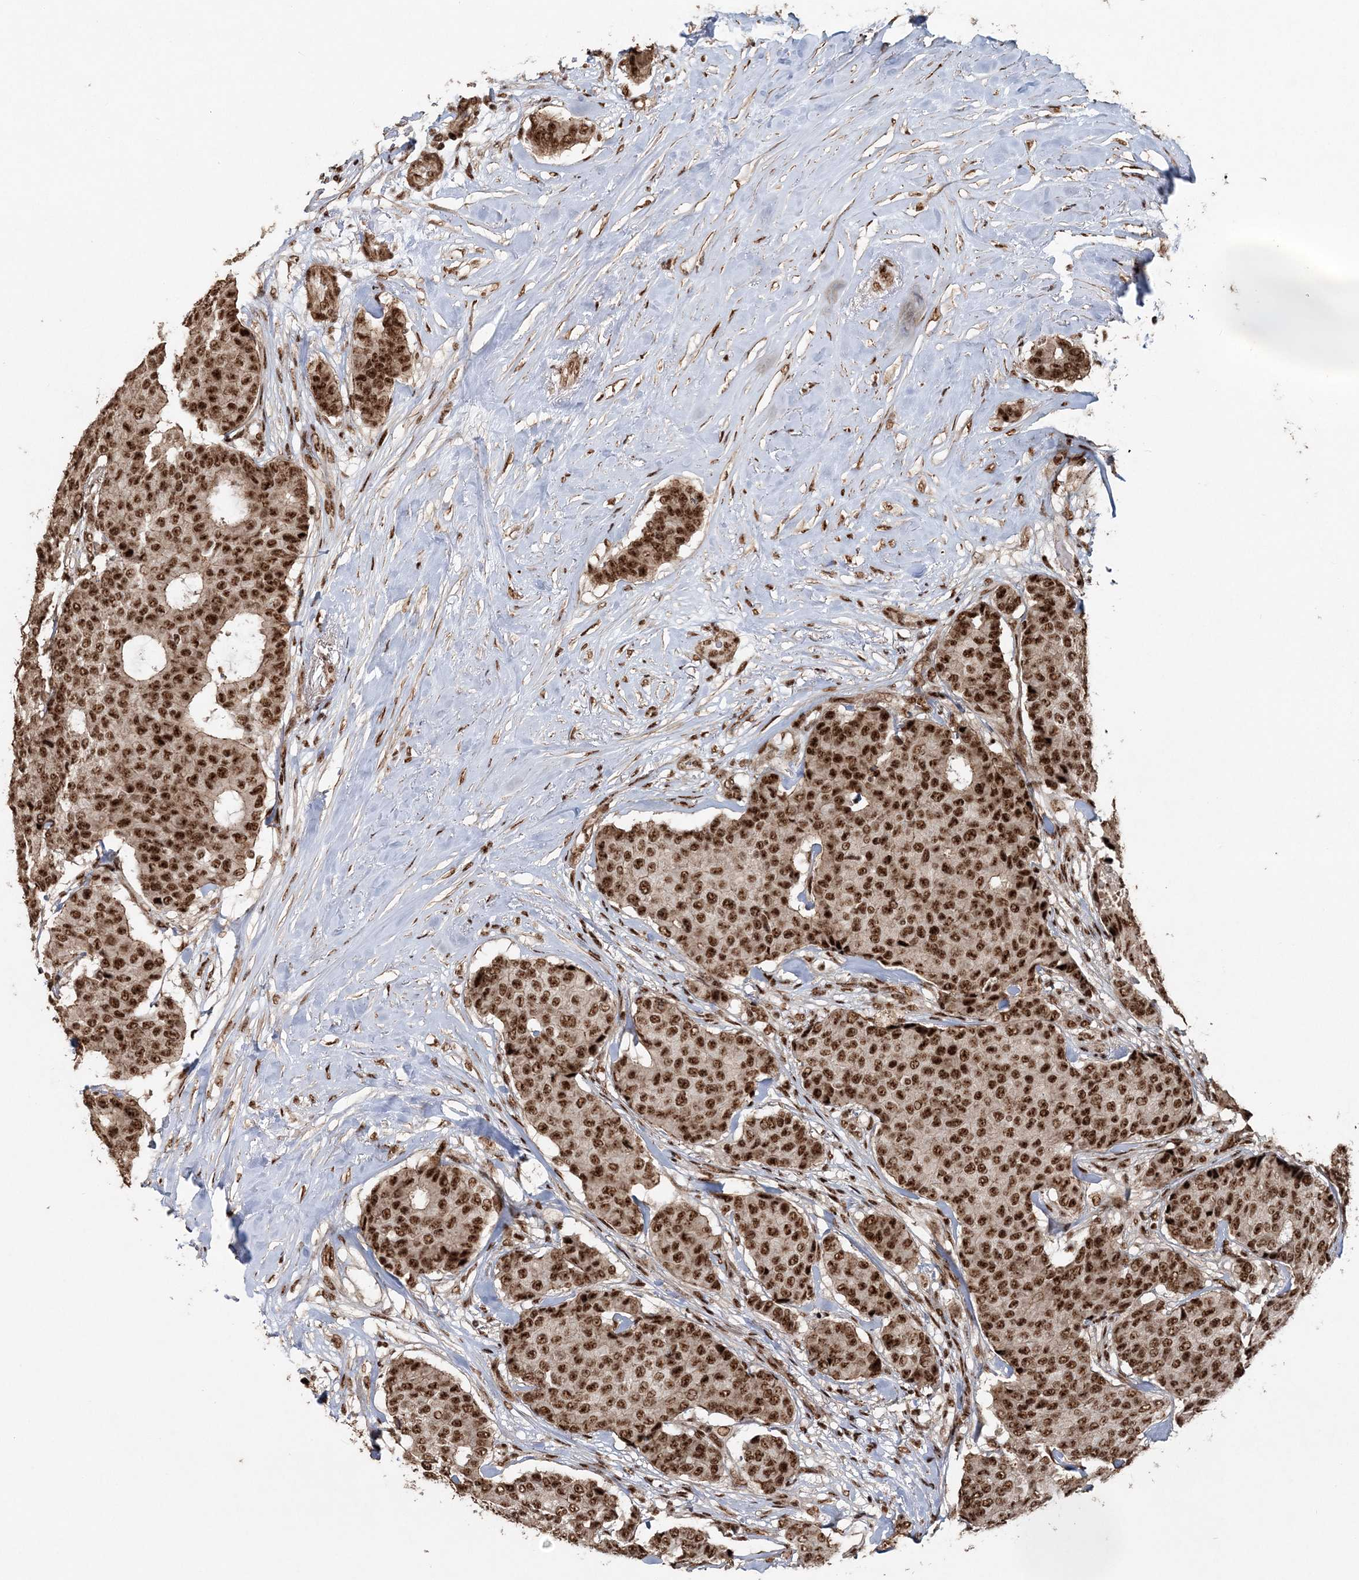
{"staining": {"intensity": "strong", "quantity": ">75%", "location": "nuclear"}, "tissue": "breast cancer", "cell_type": "Tumor cells", "image_type": "cancer", "snomed": [{"axis": "morphology", "description": "Duct carcinoma"}, {"axis": "topography", "description": "Breast"}], "caption": "Immunohistochemistry (IHC) (DAB) staining of human breast infiltrating ductal carcinoma exhibits strong nuclear protein expression in about >75% of tumor cells.", "gene": "EXOSC8", "patient": {"sex": "female", "age": 75}}